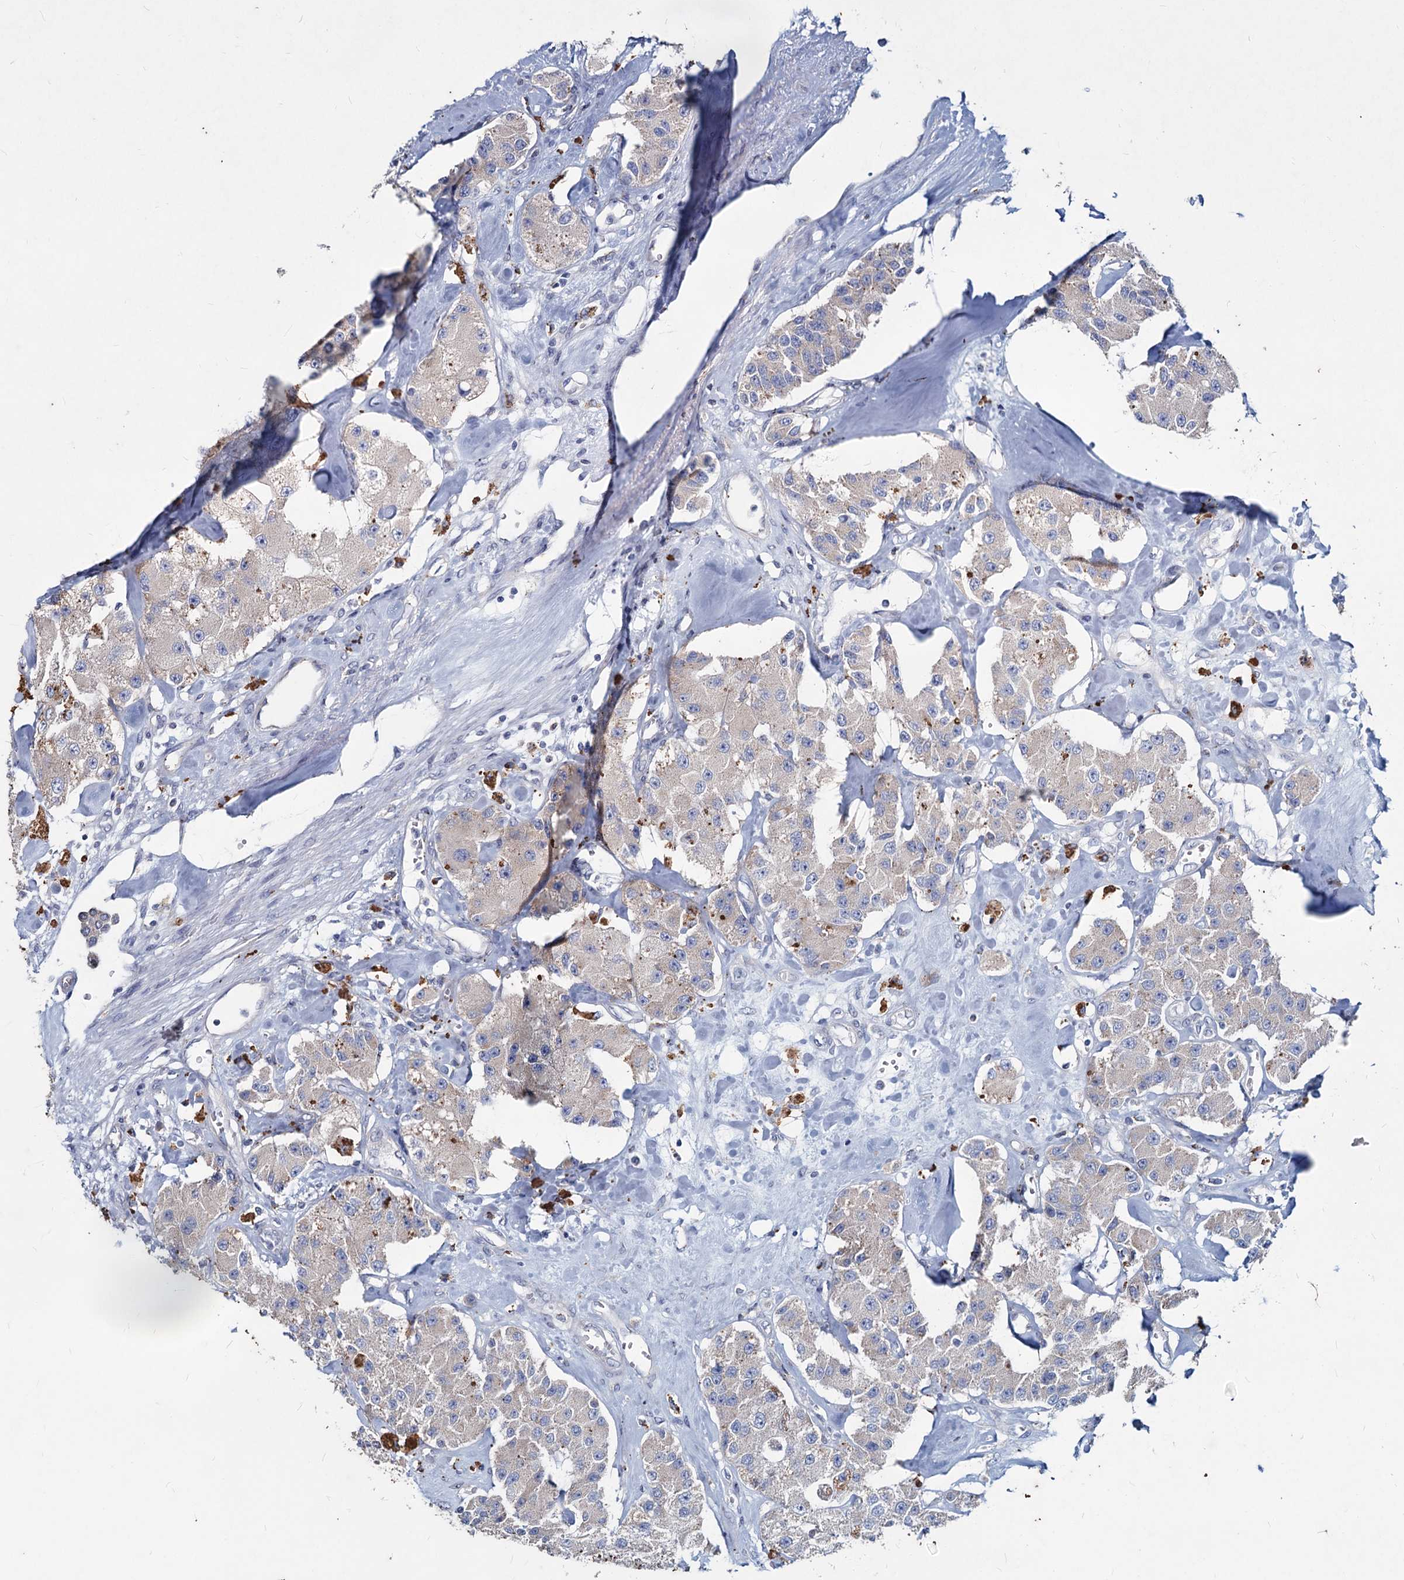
{"staining": {"intensity": "negative", "quantity": "none", "location": "none"}, "tissue": "carcinoid", "cell_type": "Tumor cells", "image_type": "cancer", "snomed": [{"axis": "morphology", "description": "Carcinoid, malignant, NOS"}, {"axis": "topography", "description": "Pancreas"}], "caption": "Tumor cells are negative for brown protein staining in malignant carcinoid.", "gene": "TMX2", "patient": {"sex": "male", "age": 41}}